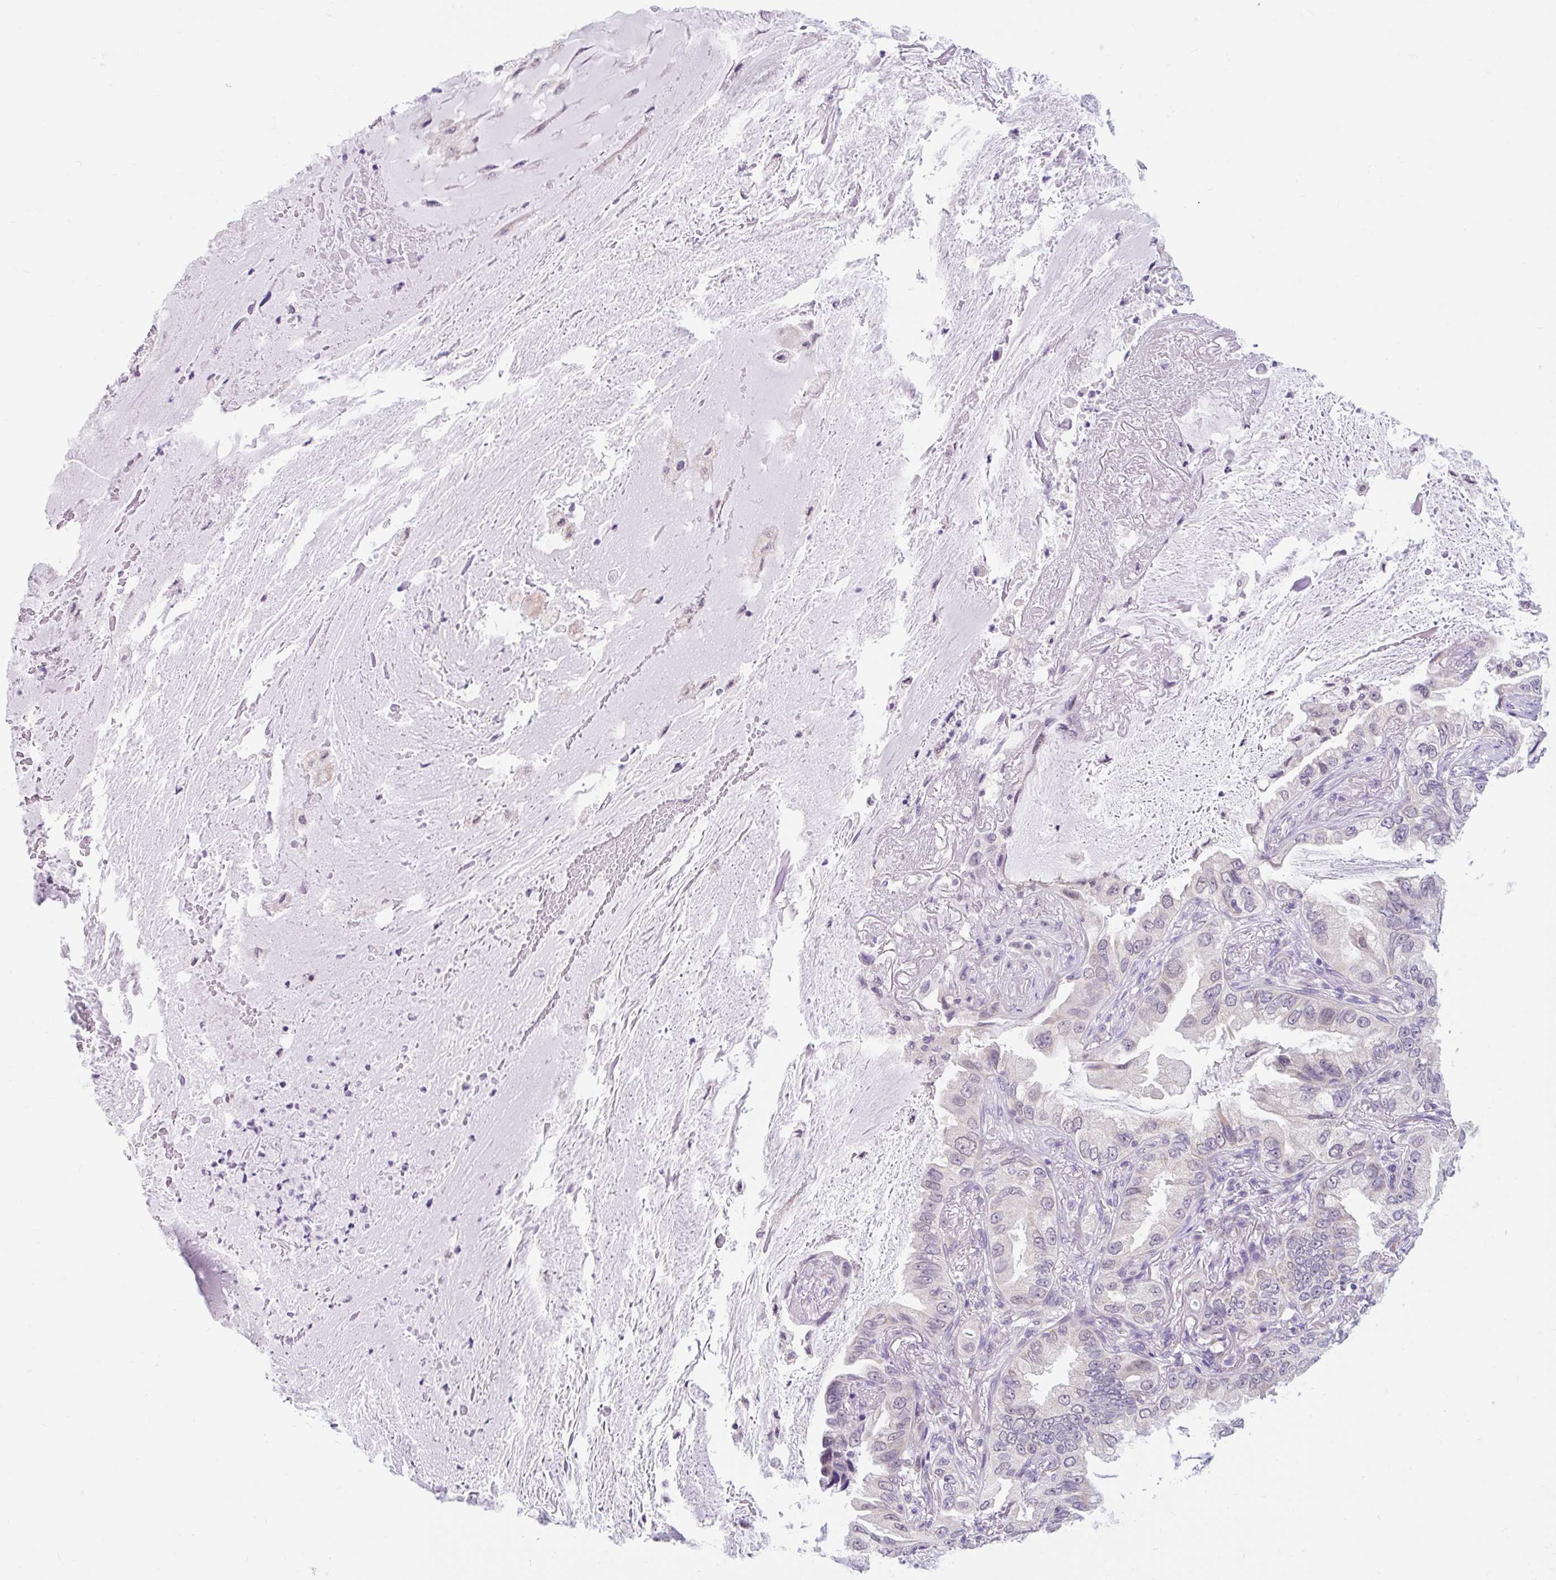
{"staining": {"intensity": "negative", "quantity": "none", "location": "none"}, "tissue": "lung cancer", "cell_type": "Tumor cells", "image_type": "cancer", "snomed": [{"axis": "morphology", "description": "Adenocarcinoma, NOS"}, {"axis": "topography", "description": "Lung"}], "caption": "Adenocarcinoma (lung) was stained to show a protein in brown. There is no significant staining in tumor cells.", "gene": "ITPK1", "patient": {"sex": "female", "age": 69}}